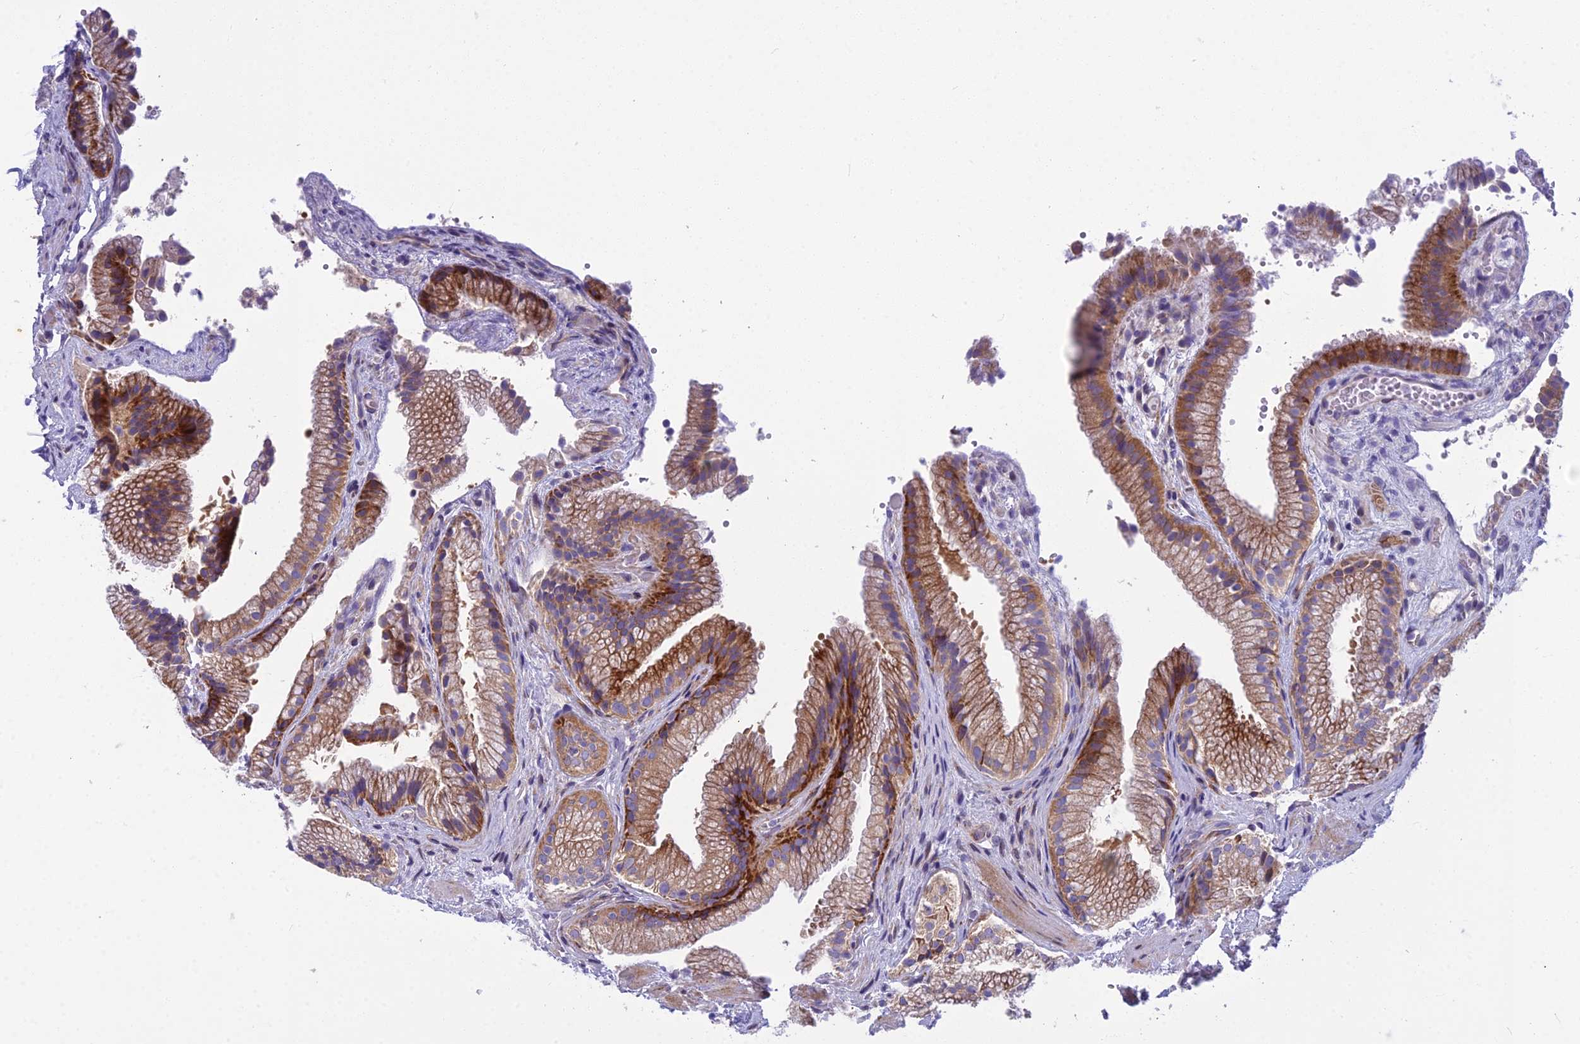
{"staining": {"intensity": "moderate", "quantity": ">75%", "location": "cytoplasmic/membranous"}, "tissue": "gallbladder", "cell_type": "Glandular cells", "image_type": "normal", "snomed": [{"axis": "morphology", "description": "Normal tissue, NOS"}, {"axis": "morphology", "description": "Inflammation, NOS"}, {"axis": "topography", "description": "Gallbladder"}], "caption": "Protein expression analysis of normal gallbladder reveals moderate cytoplasmic/membranous staining in approximately >75% of glandular cells.", "gene": "PCDHB14", "patient": {"sex": "male", "age": 51}}